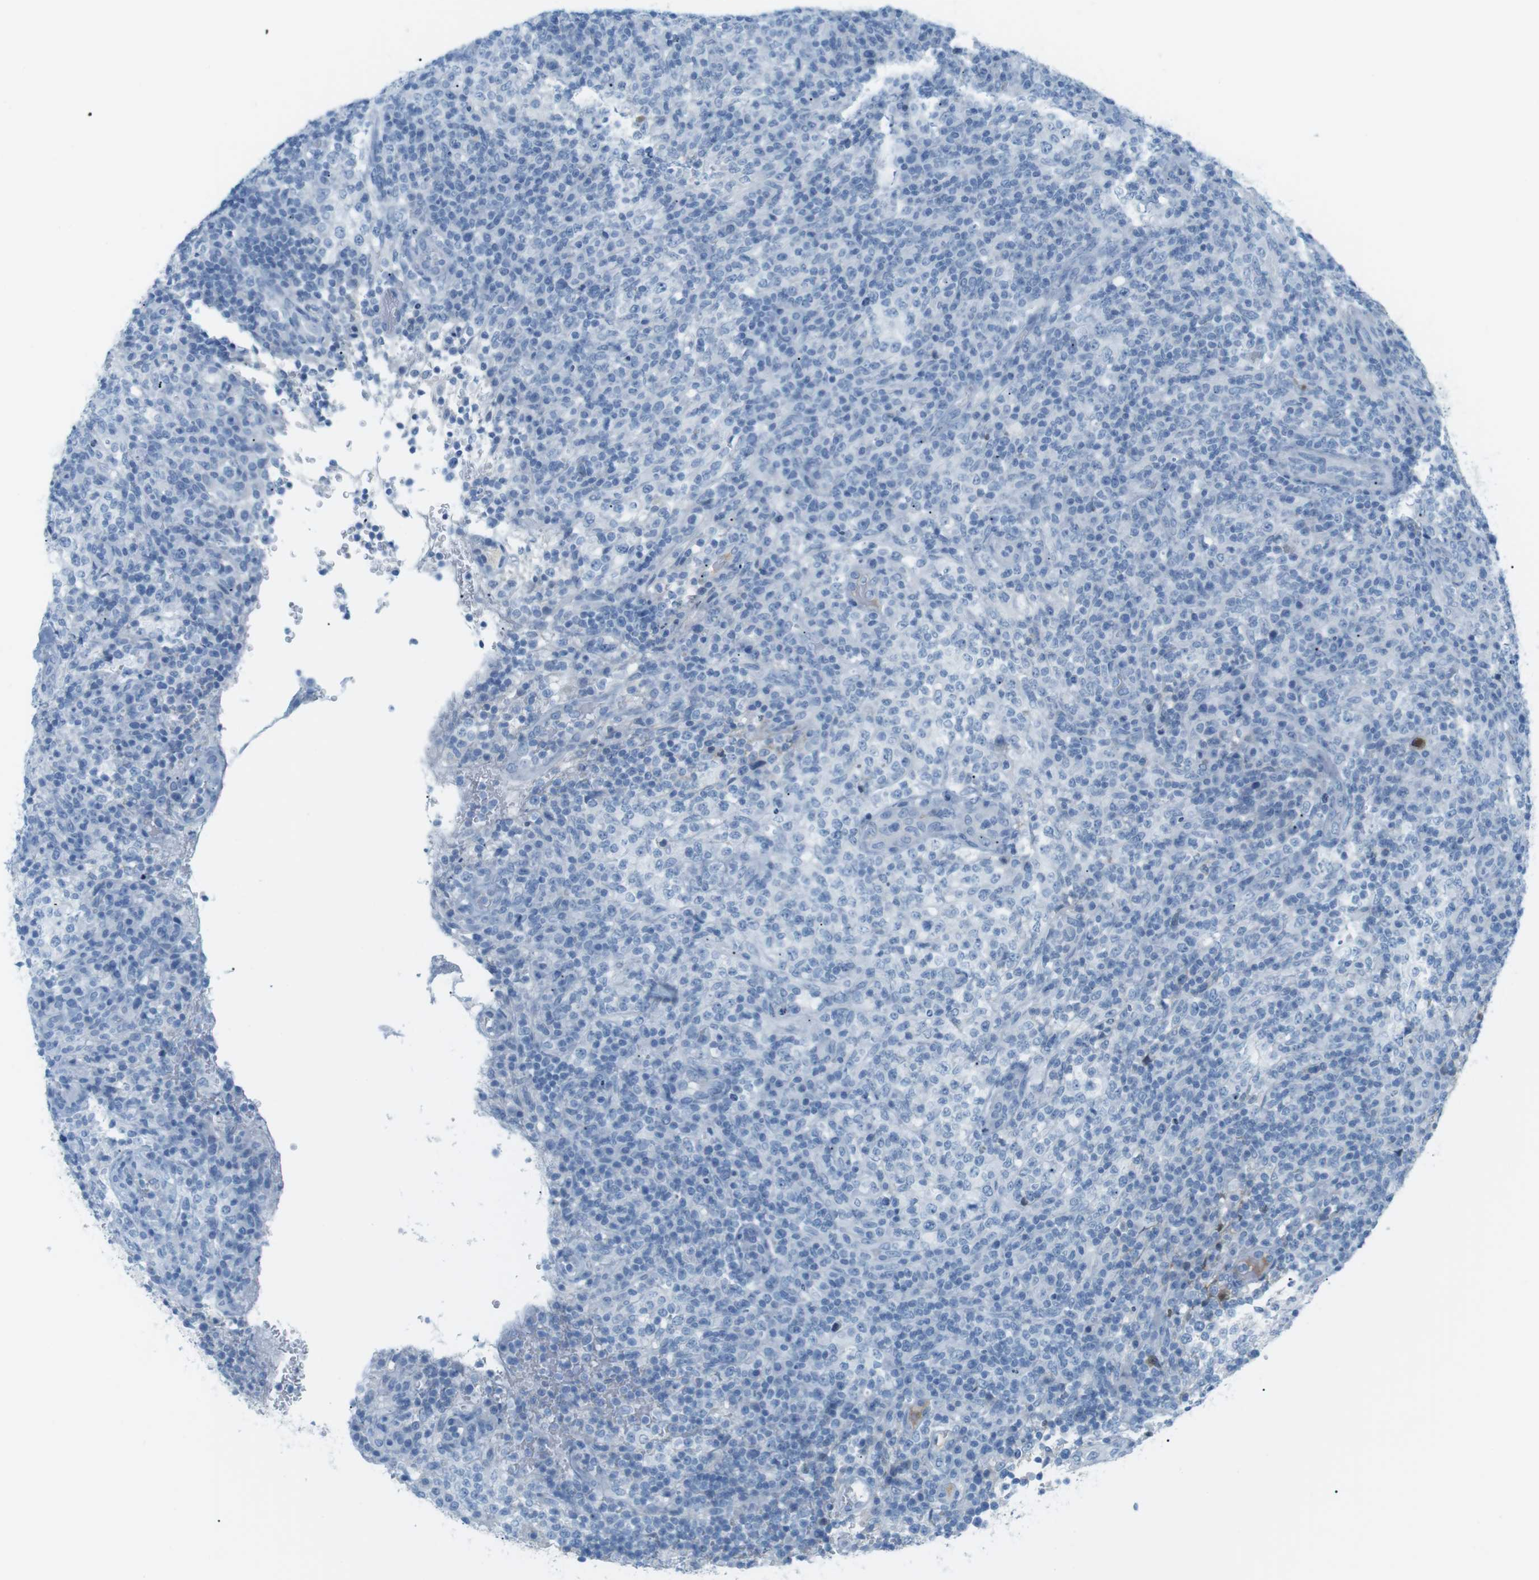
{"staining": {"intensity": "negative", "quantity": "none", "location": "none"}, "tissue": "lymphoma", "cell_type": "Tumor cells", "image_type": "cancer", "snomed": [{"axis": "morphology", "description": "Malignant lymphoma, non-Hodgkin's type, High grade"}, {"axis": "topography", "description": "Lymph node"}], "caption": "Micrograph shows no protein expression in tumor cells of malignant lymphoma, non-Hodgkin's type (high-grade) tissue.", "gene": "AZGP1", "patient": {"sex": "female", "age": 76}}